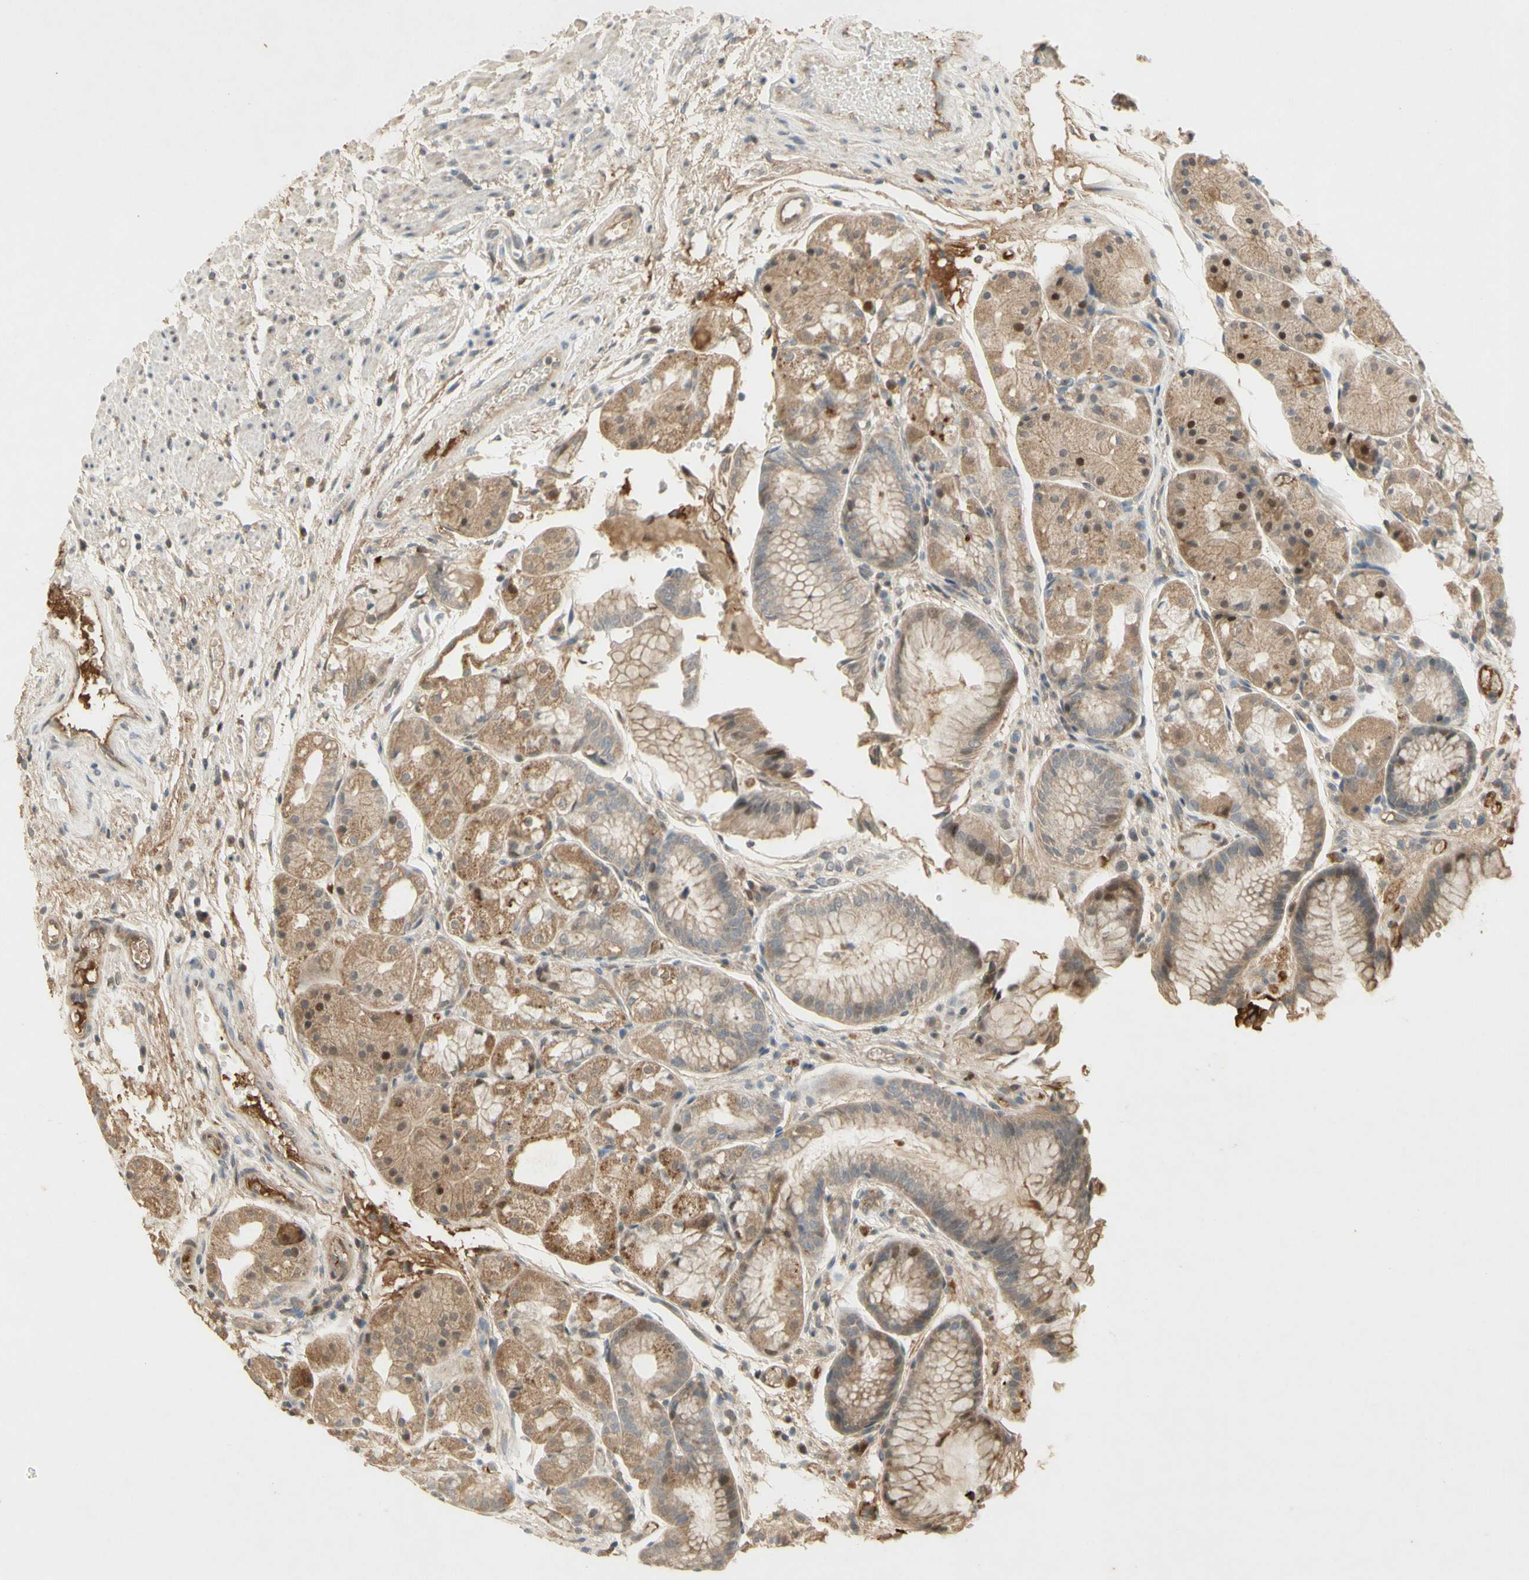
{"staining": {"intensity": "moderate", "quantity": "25%-75%", "location": "cytoplasmic/membranous"}, "tissue": "stomach", "cell_type": "Glandular cells", "image_type": "normal", "snomed": [{"axis": "morphology", "description": "Normal tissue, NOS"}, {"axis": "topography", "description": "Stomach, upper"}], "caption": "Stomach stained for a protein reveals moderate cytoplasmic/membranous positivity in glandular cells. The staining was performed using DAB to visualize the protein expression in brown, while the nuclei were stained in blue with hematoxylin (Magnification: 20x).", "gene": "NRG4", "patient": {"sex": "male", "age": 72}}